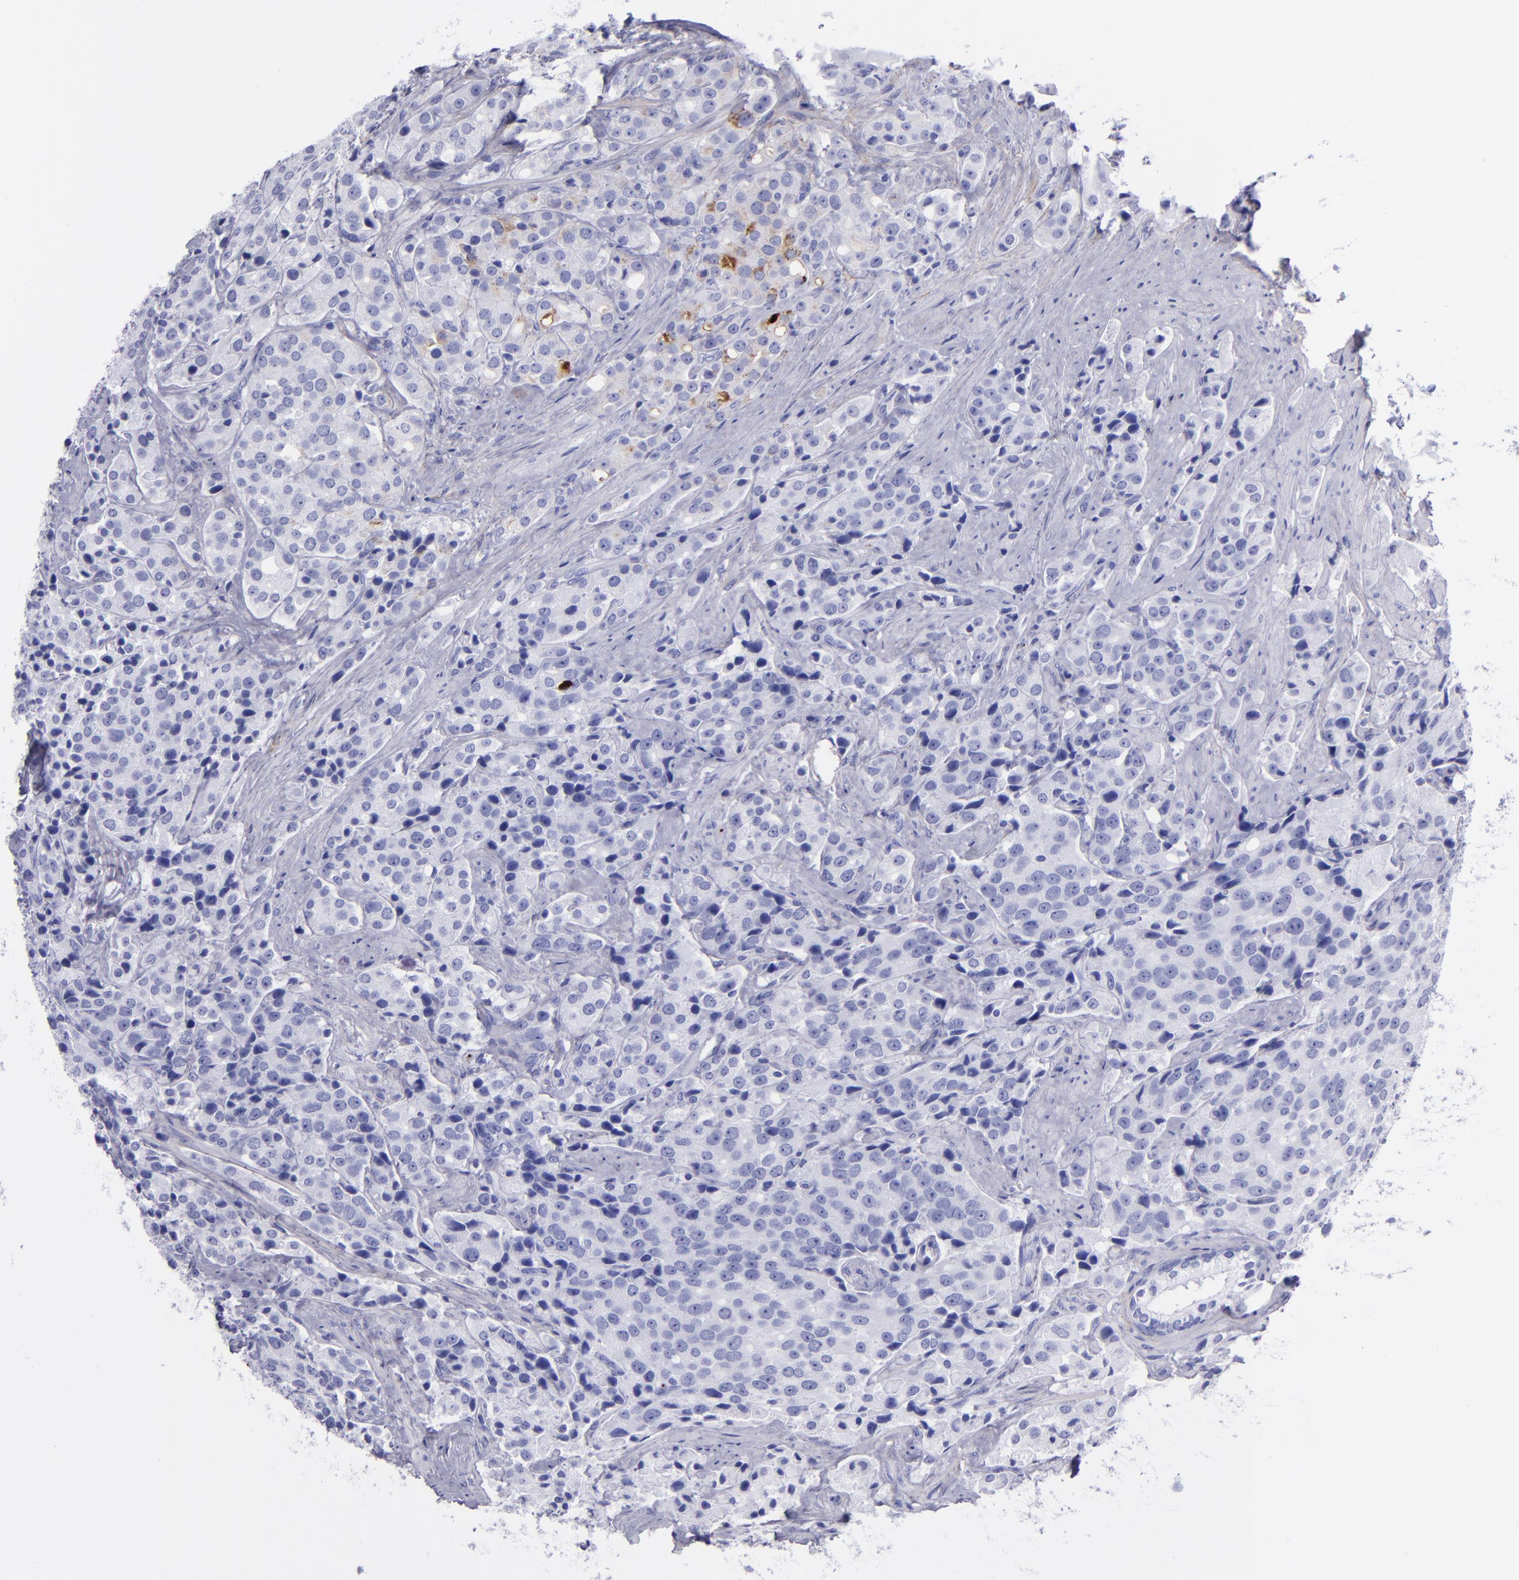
{"staining": {"intensity": "negative", "quantity": "none", "location": "none"}, "tissue": "prostate cancer", "cell_type": "Tumor cells", "image_type": "cancer", "snomed": [{"axis": "morphology", "description": "Adenocarcinoma, Medium grade"}, {"axis": "topography", "description": "Prostate"}], "caption": "Immunohistochemistry micrograph of adenocarcinoma (medium-grade) (prostate) stained for a protein (brown), which exhibits no positivity in tumor cells.", "gene": "EFCAB13", "patient": {"sex": "male", "age": 70}}